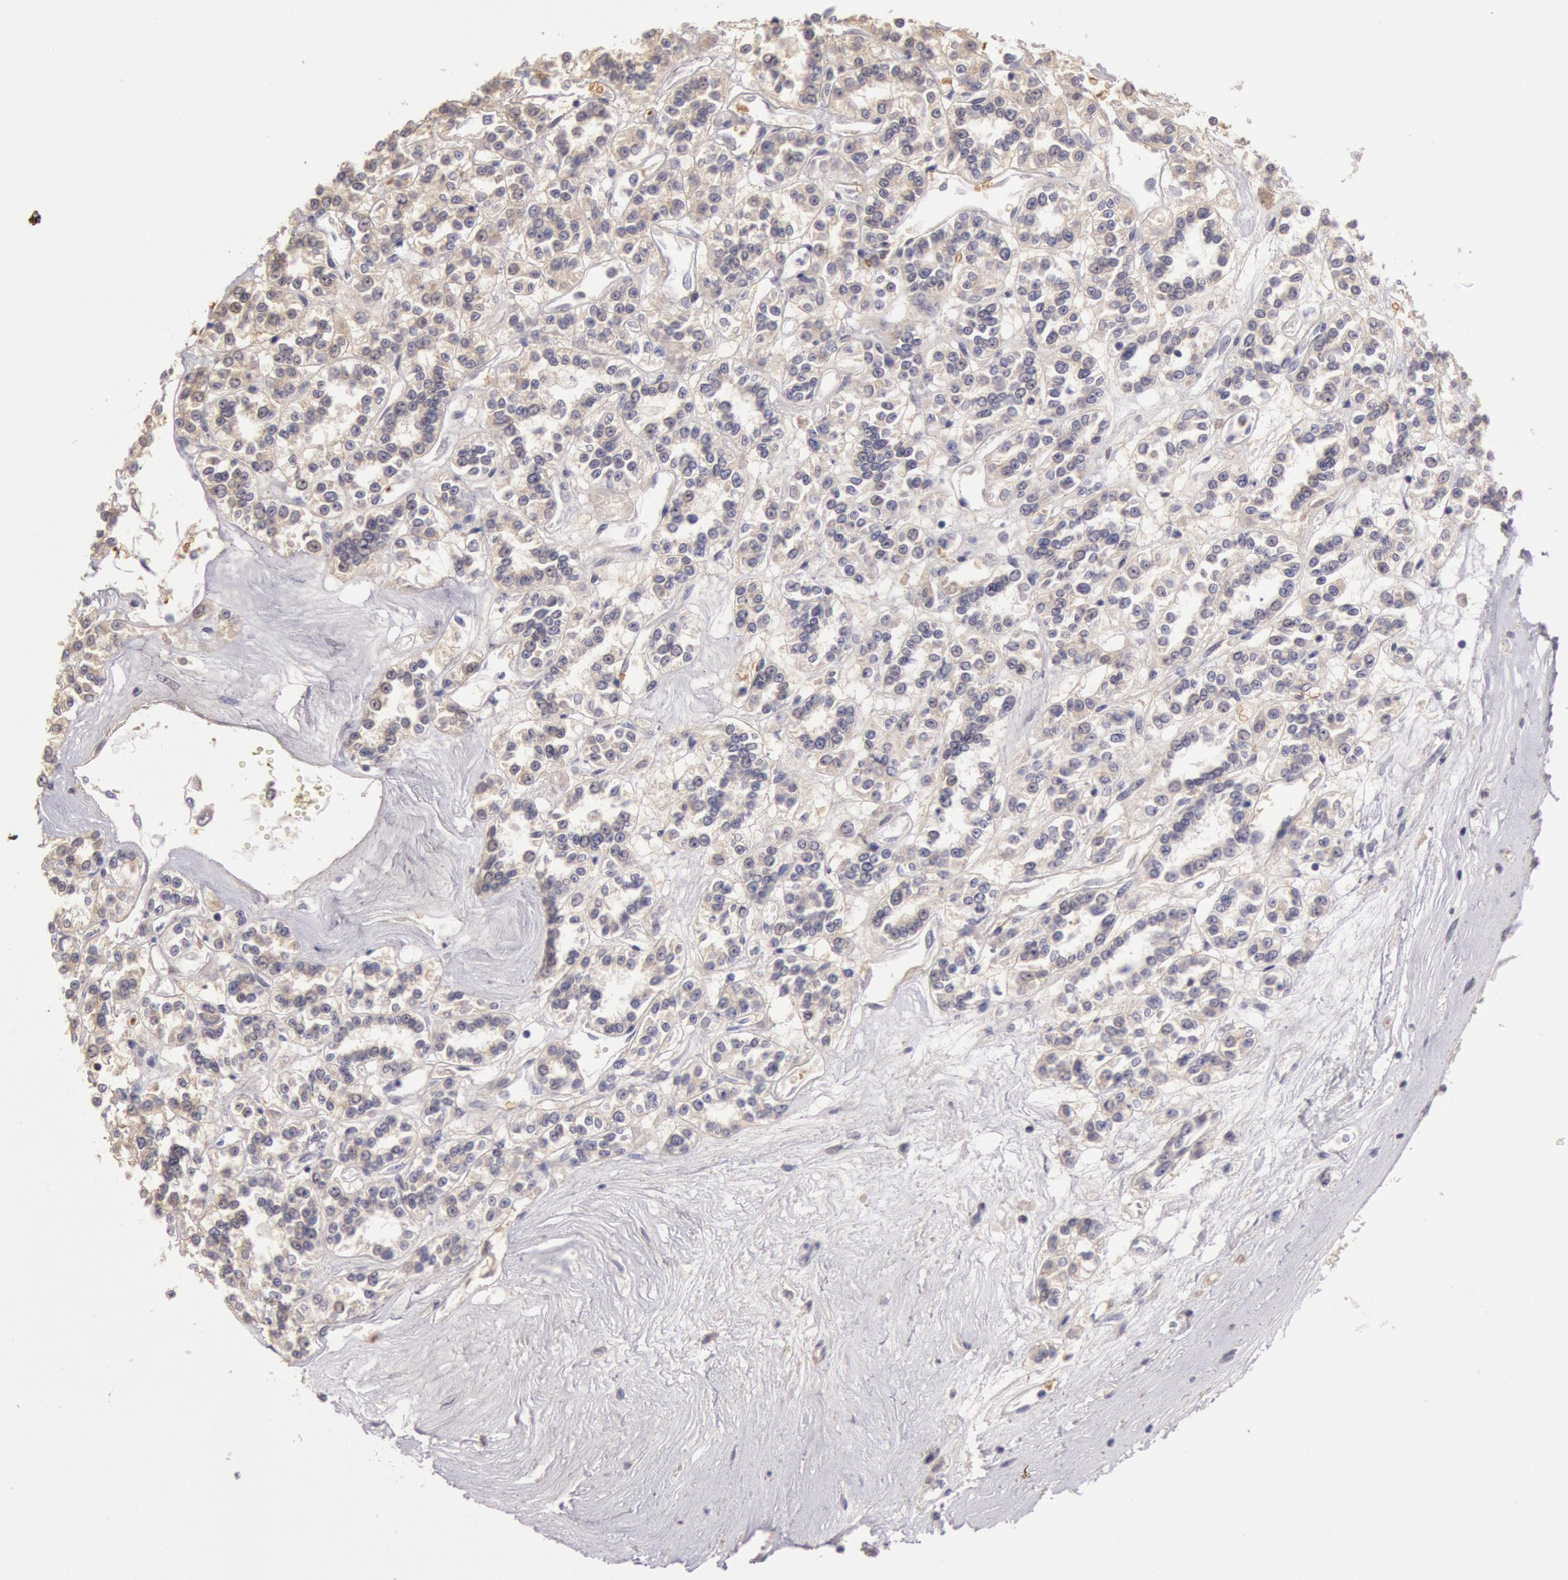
{"staining": {"intensity": "negative", "quantity": "none", "location": "none"}, "tissue": "renal cancer", "cell_type": "Tumor cells", "image_type": "cancer", "snomed": [{"axis": "morphology", "description": "Adenocarcinoma, NOS"}, {"axis": "topography", "description": "Kidney"}], "caption": "Immunohistochemical staining of human renal cancer (adenocarcinoma) shows no significant expression in tumor cells.", "gene": "C1R", "patient": {"sex": "female", "age": 76}}